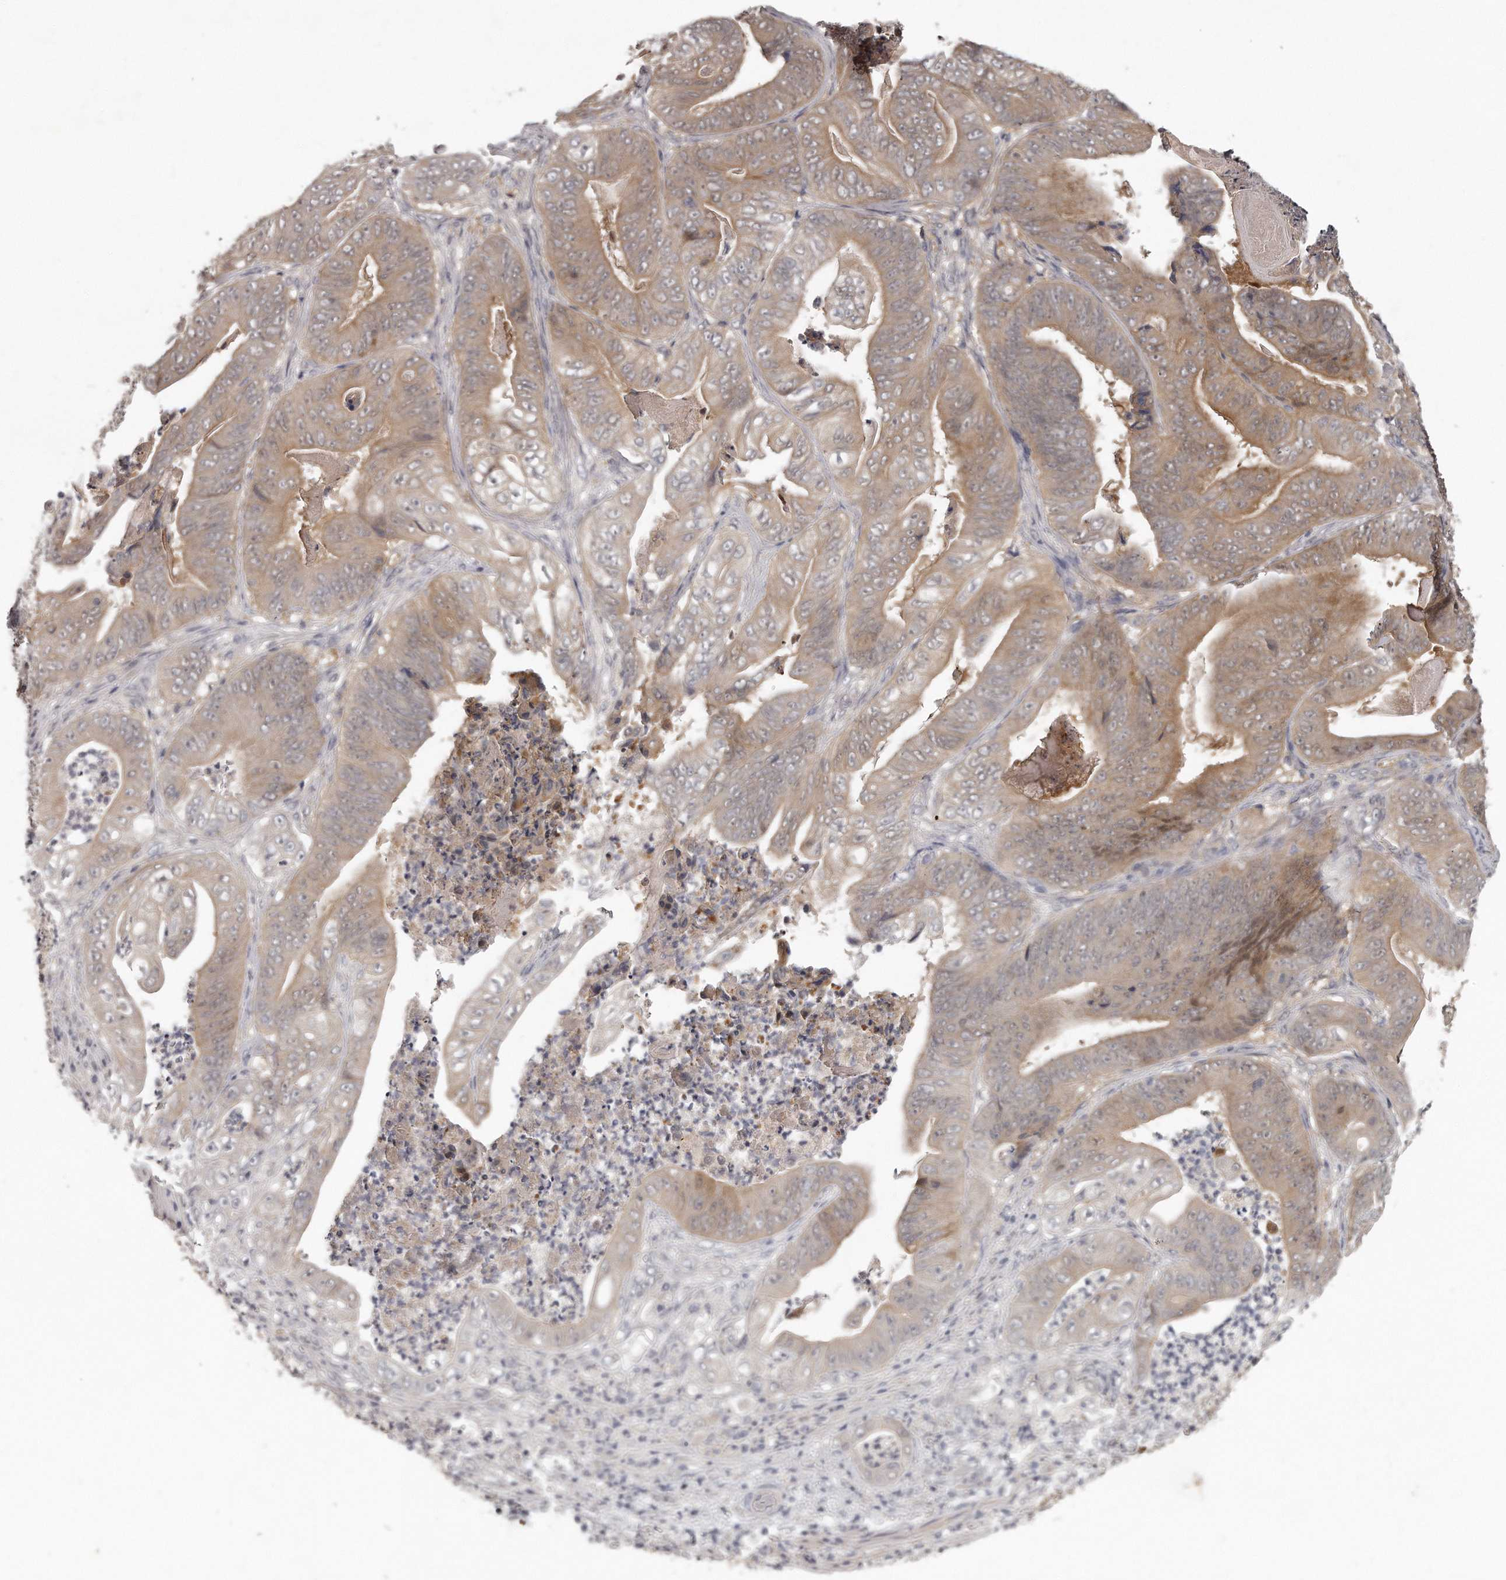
{"staining": {"intensity": "moderate", "quantity": ">75%", "location": "cytoplasmic/membranous"}, "tissue": "stomach cancer", "cell_type": "Tumor cells", "image_type": "cancer", "snomed": [{"axis": "morphology", "description": "Adenocarcinoma, NOS"}, {"axis": "topography", "description": "Stomach"}], "caption": "IHC of human stomach cancer demonstrates medium levels of moderate cytoplasmic/membranous positivity in approximately >75% of tumor cells.", "gene": "GGCT", "patient": {"sex": "female", "age": 73}}